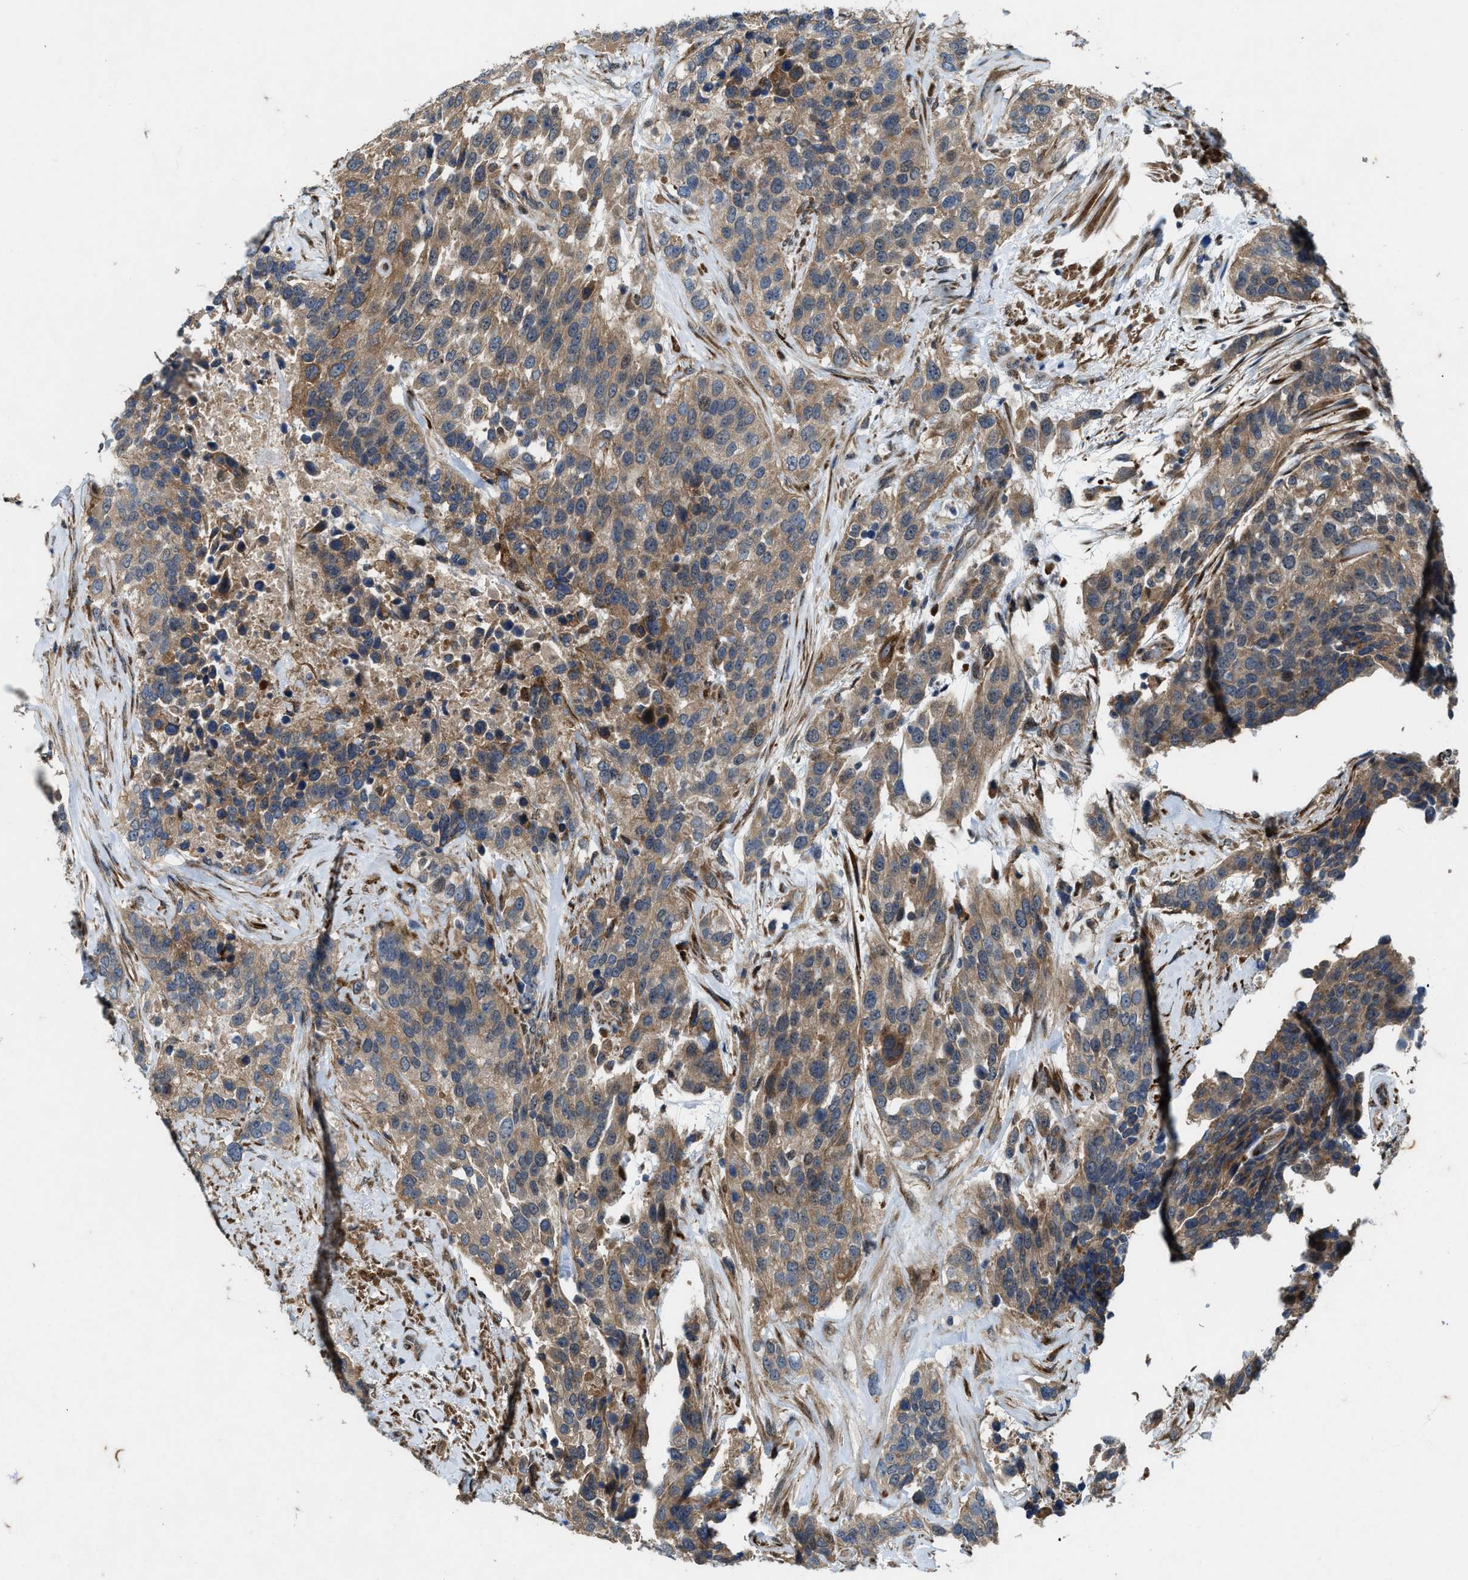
{"staining": {"intensity": "moderate", "quantity": ">75%", "location": "cytoplasmic/membranous"}, "tissue": "urothelial cancer", "cell_type": "Tumor cells", "image_type": "cancer", "snomed": [{"axis": "morphology", "description": "Urothelial carcinoma, High grade"}, {"axis": "topography", "description": "Urinary bladder"}], "caption": "A photomicrograph of human urothelial cancer stained for a protein displays moderate cytoplasmic/membranous brown staining in tumor cells.", "gene": "LRRC72", "patient": {"sex": "female", "age": 80}}